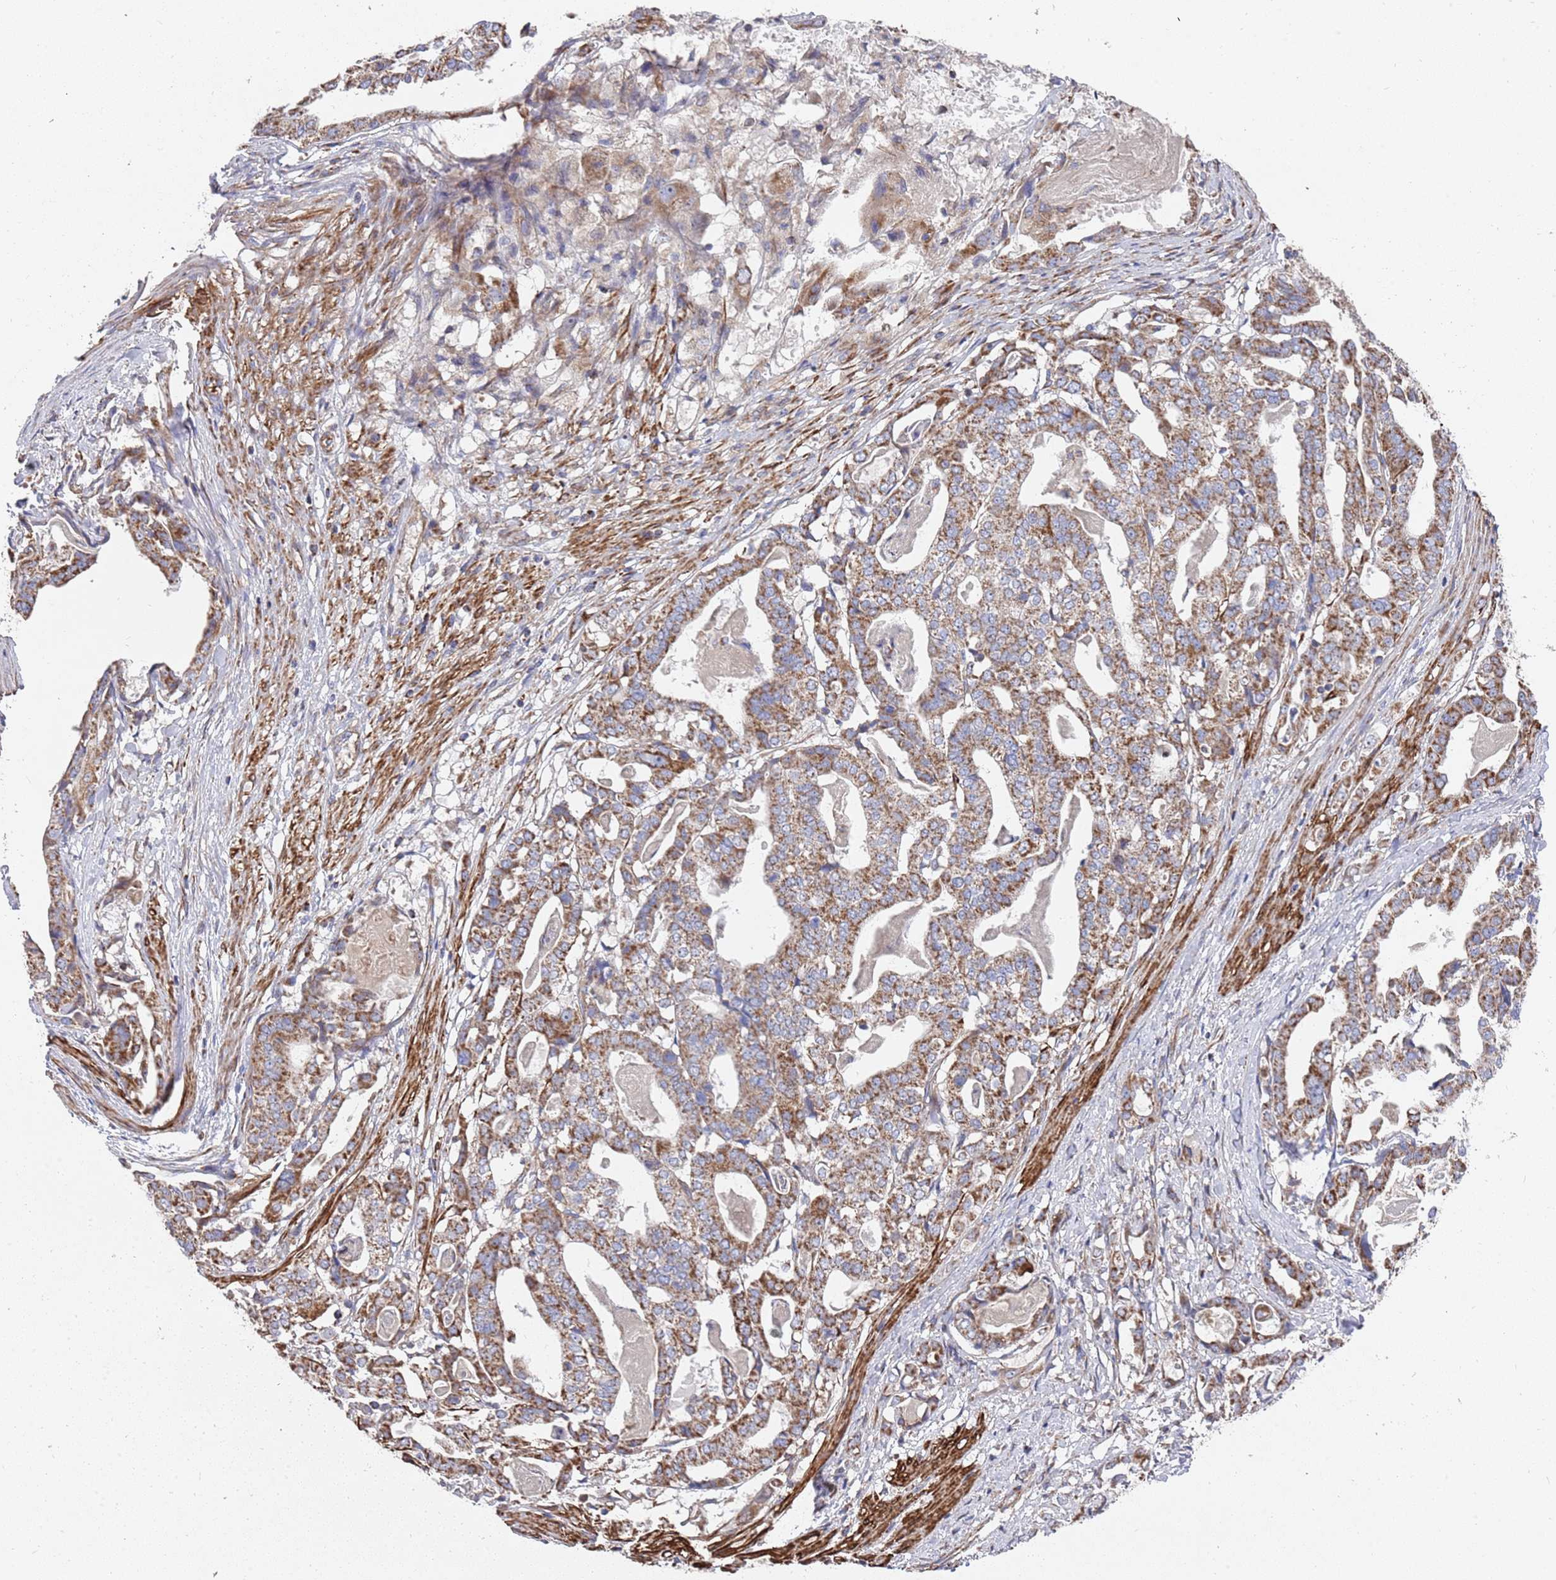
{"staining": {"intensity": "moderate", "quantity": ">75%", "location": "cytoplasmic/membranous"}, "tissue": "stomach cancer", "cell_type": "Tumor cells", "image_type": "cancer", "snomed": [{"axis": "morphology", "description": "Adenocarcinoma, NOS"}, {"axis": "topography", "description": "Stomach"}], "caption": "The image exhibits a brown stain indicating the presence of a protein in the cytoplasmic/membranous of tumor cells in stomach cancer (adenocarcinoma). The staining was performed using DAB (3,3'-diaminobenzidine) to visualize the protein expression in brown, while the nuclei were stained in blue with hematoxylin (Magnification: 20x).", "gene": "WDFY3", "patient": {"sex": "male", "age": 48}}